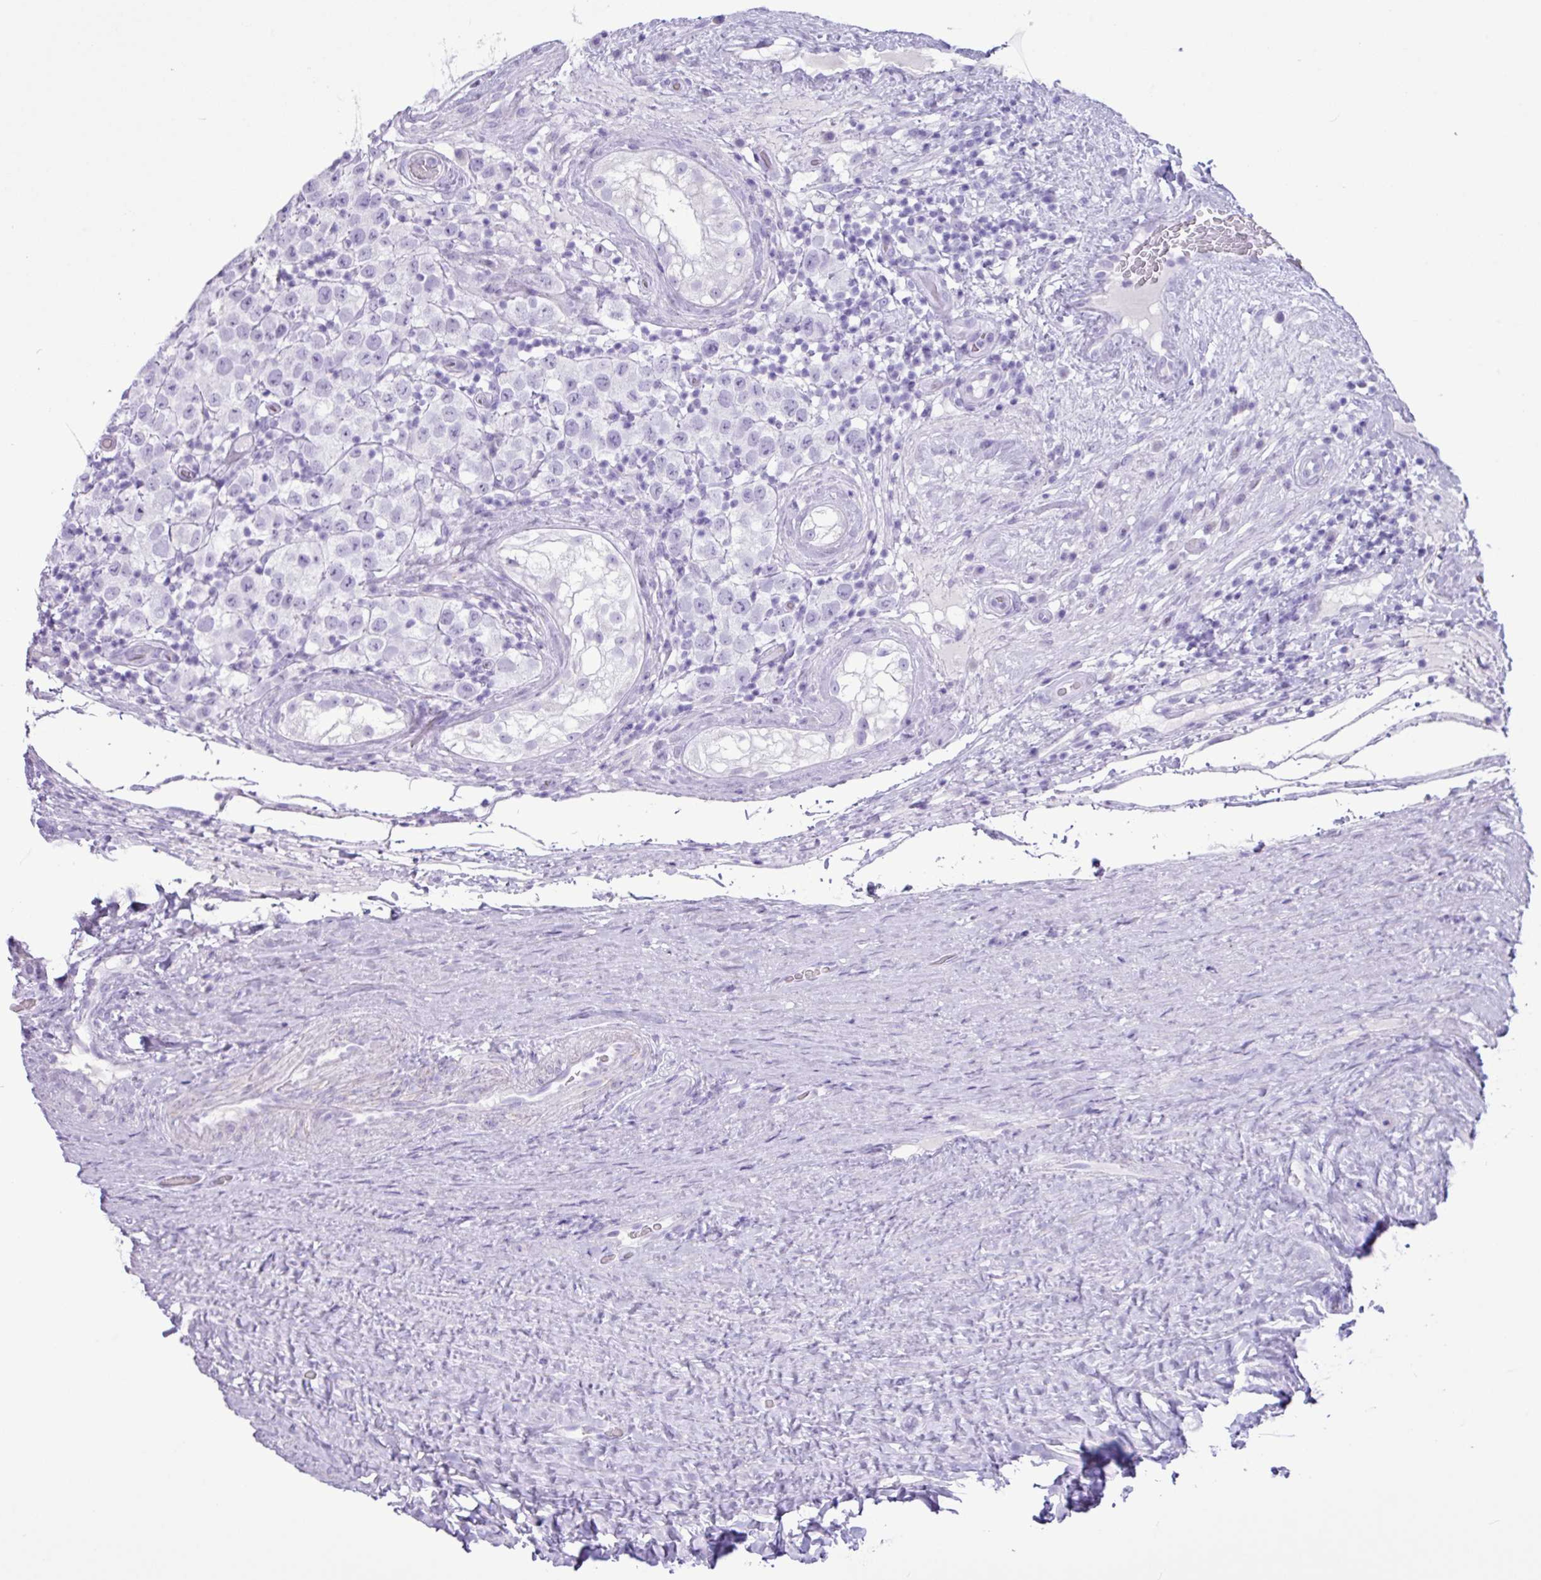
{"staining": {"intensity": "negative", "quantity": "none", "location": "none"}, "tissue": "testis cancer", "cell_type": "Tumor cells", "image_type": "cancer", "snomed": [{"axis": "morphology", "description": "Seminoma, NOS"}, {"axis": "morphology", "description": "Carcinoma, Embryonal, NOS"}, {"axis": "topography", "description": "Testis"}], "caption": "A micrograph of testis cancer stained for a protein exhibits no brown staining in tumor cells.", "gene": "CKMT2", "patient": {"sex": "male", "age": 41}}